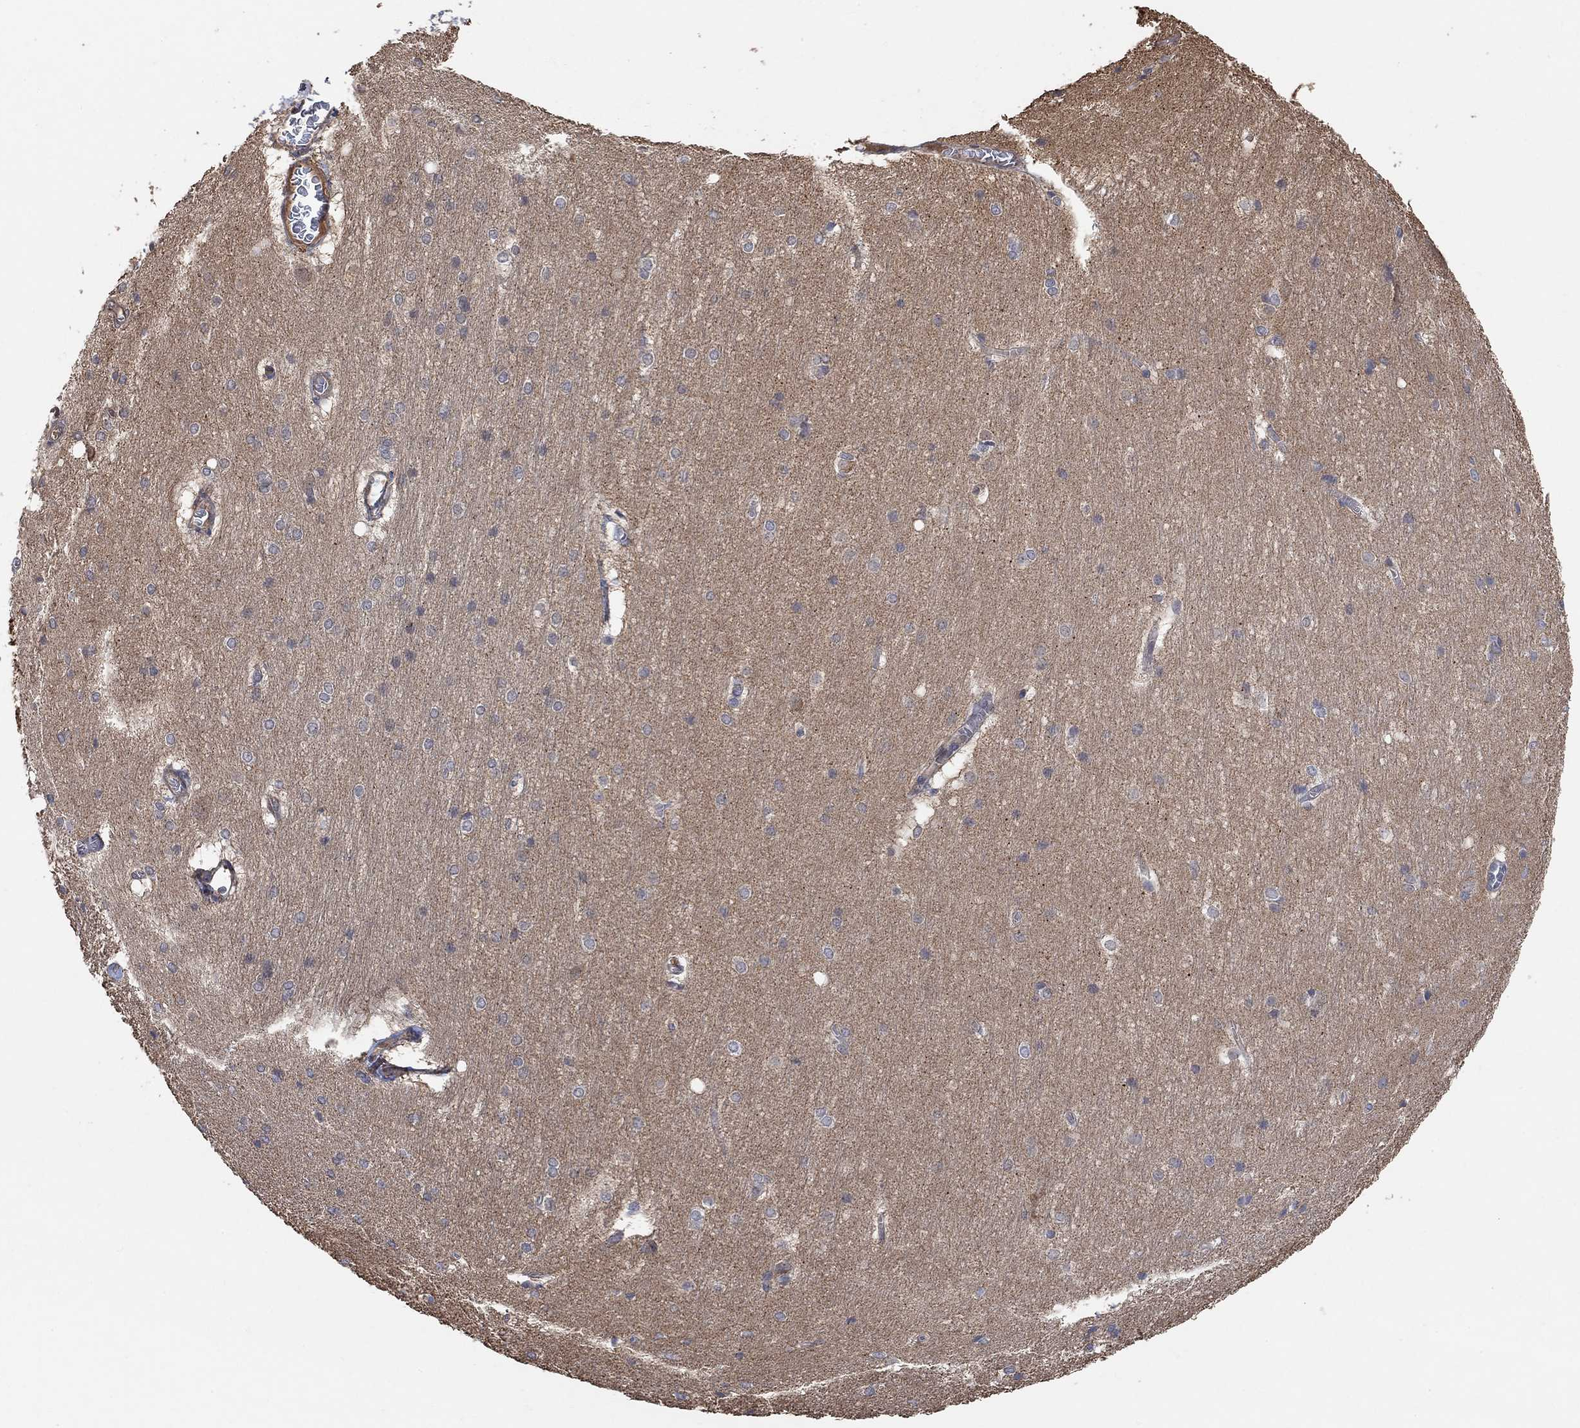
{"staining": {"intensity": "negative", "quantity": "none", "location": "none"}, "tissue": "hippocampus", "cell_type": "Glial cells", "image_type": "normal", "snomed": [{"axis": "morphology", "description": "Normal tissue, NOS"}, {"axis": "topography", "description": "Cerebral cortex"}, {"axis": "topography", "description": "Hippocampus"}], "caption": "IHC image of unremarkable hippocampus: hippocampus stained with DAB reveals no significant protein staining in glial cells. Nuclei are stained in blue.", "gene": "UNC5B", "patient": {"sex": "female", "age": 19}}